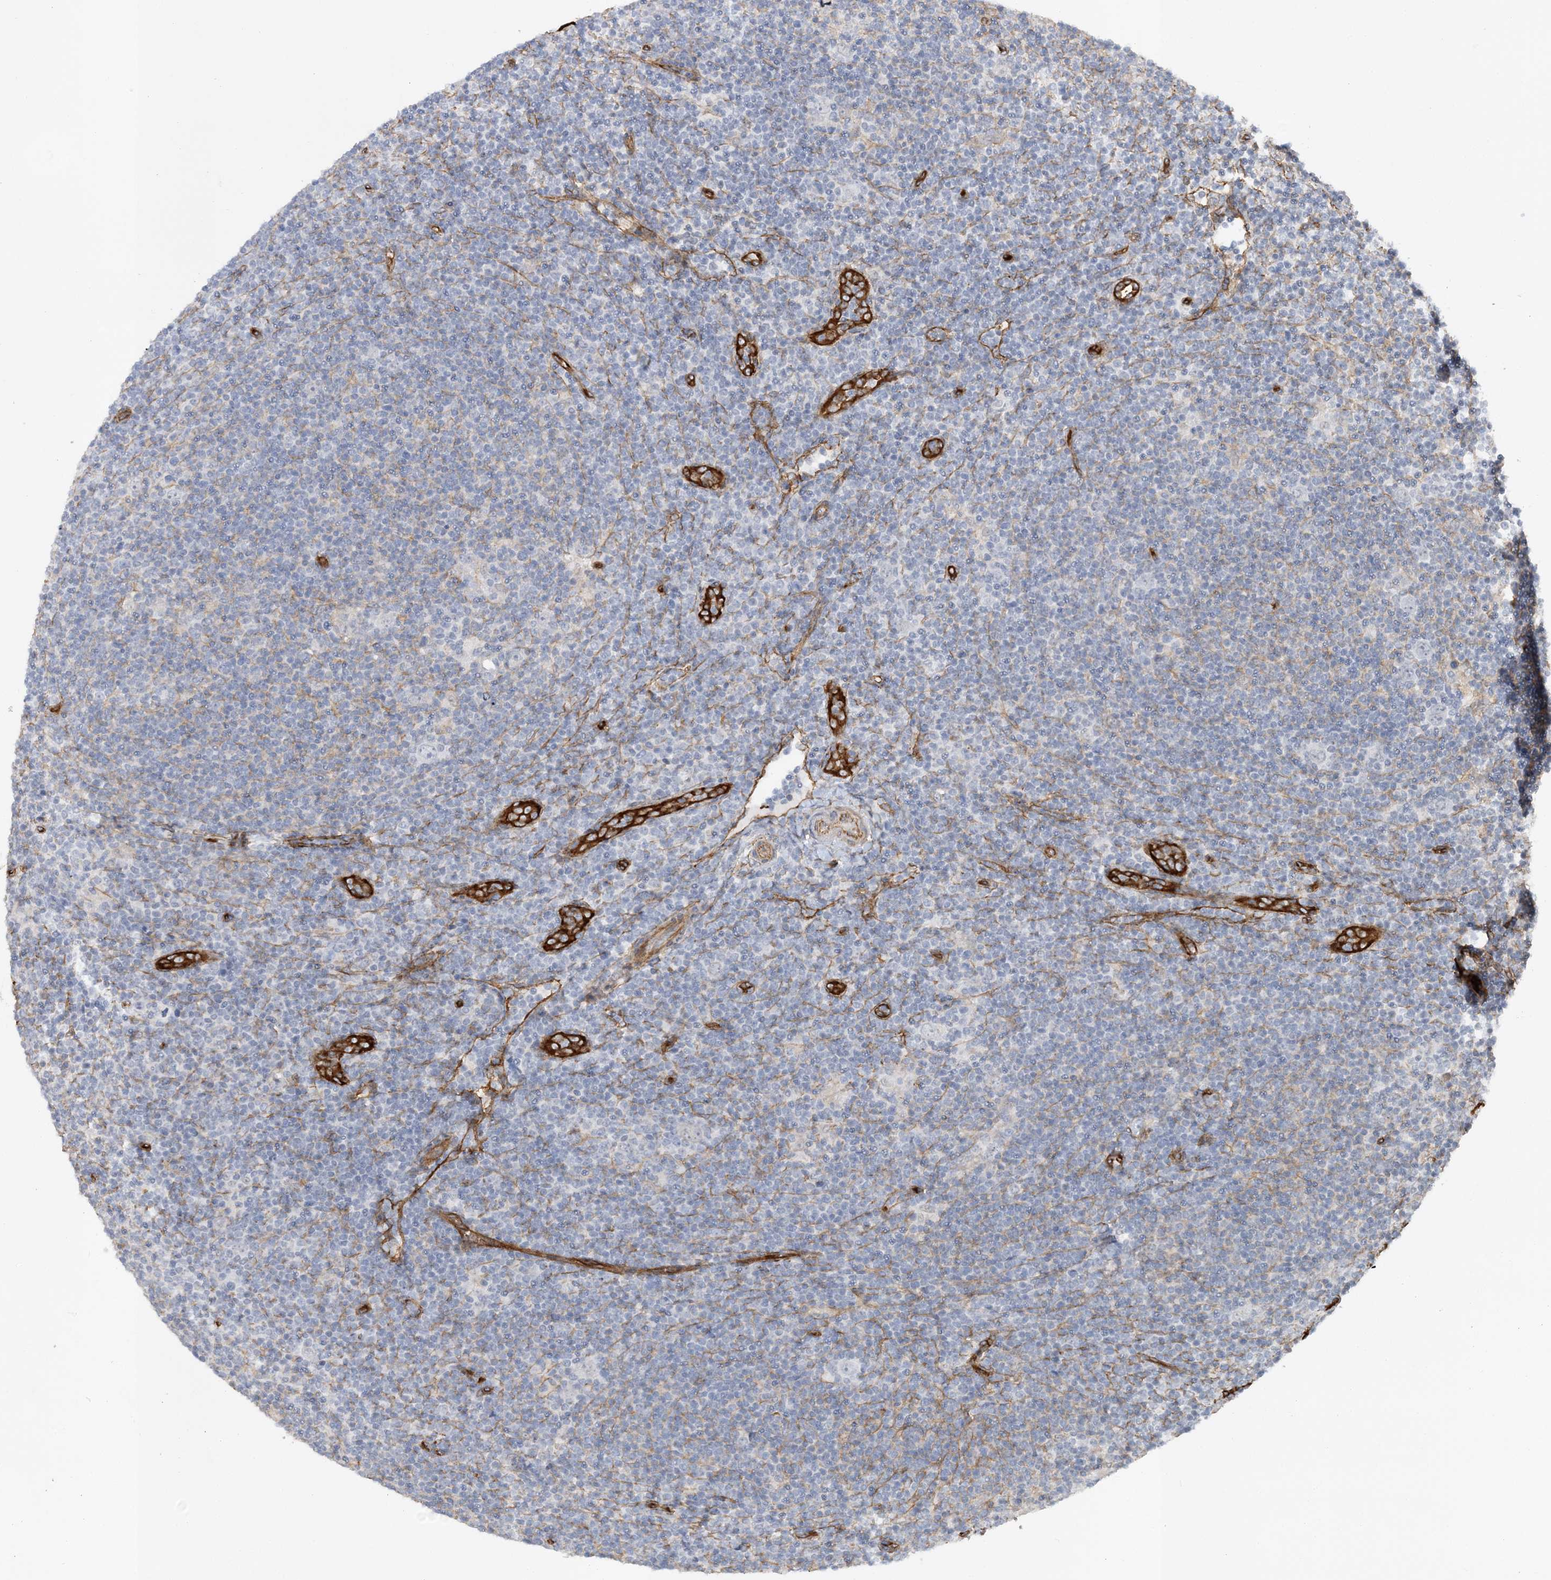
{"staining": {"intensity": "negative", "quantity": "none", "location": "none"}, "tissue": "lymphoma", "cell_type": "Tumor cells", "image_type": "cancer", "snomed": [{"axis": "morphology", "description": "Hodgkin's disease, NOS"}, {"axis": "topography", "description": "Lymph node"}], "caption": "IHC of human Hodgkin's disease reveals no expression in tumor cells.", "gene": "RAI14", "patient": {"sex": "female", "age": 57}}